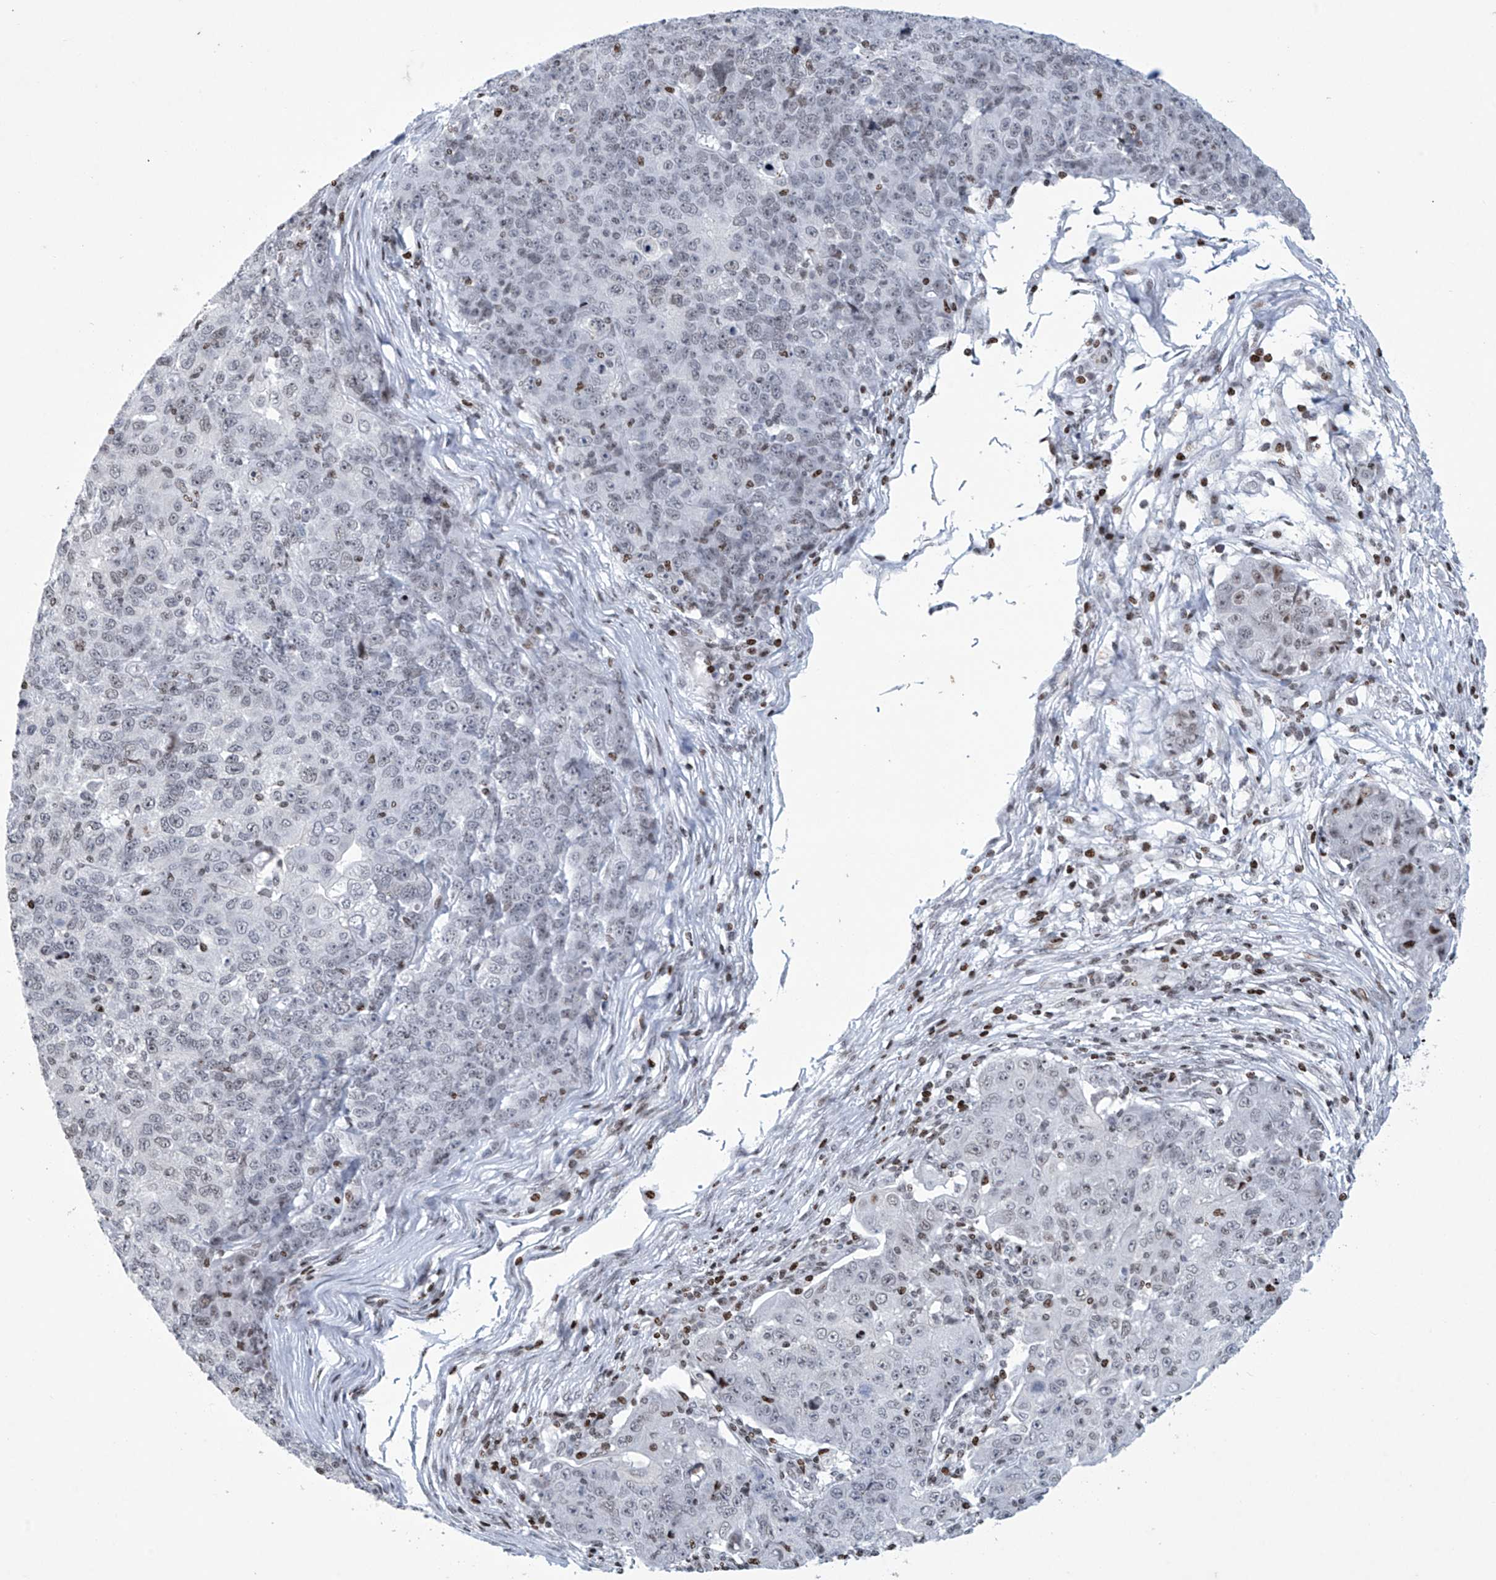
{"staining": {"intensity": "weak", "quantity": "<25%", "location": "nuclear"}, "tissue": "ovarian cancer", "cell_type": "Tumor cells", "image_type": "cancer", "snomed": [{"axis": "morphology", "description": "Carcinoma, endometroid"}, {"axis": "topography", "description": "Ovary"}], "caption": "High power microscopy histopathology image of an immunohistochemistry photomicrograph of ovarian cancer, revealing no significant staining in tumor cells. Nuclei are stained in blue.", "gene": "RFX7", "patient": {"sex": "female", "age": 42}}